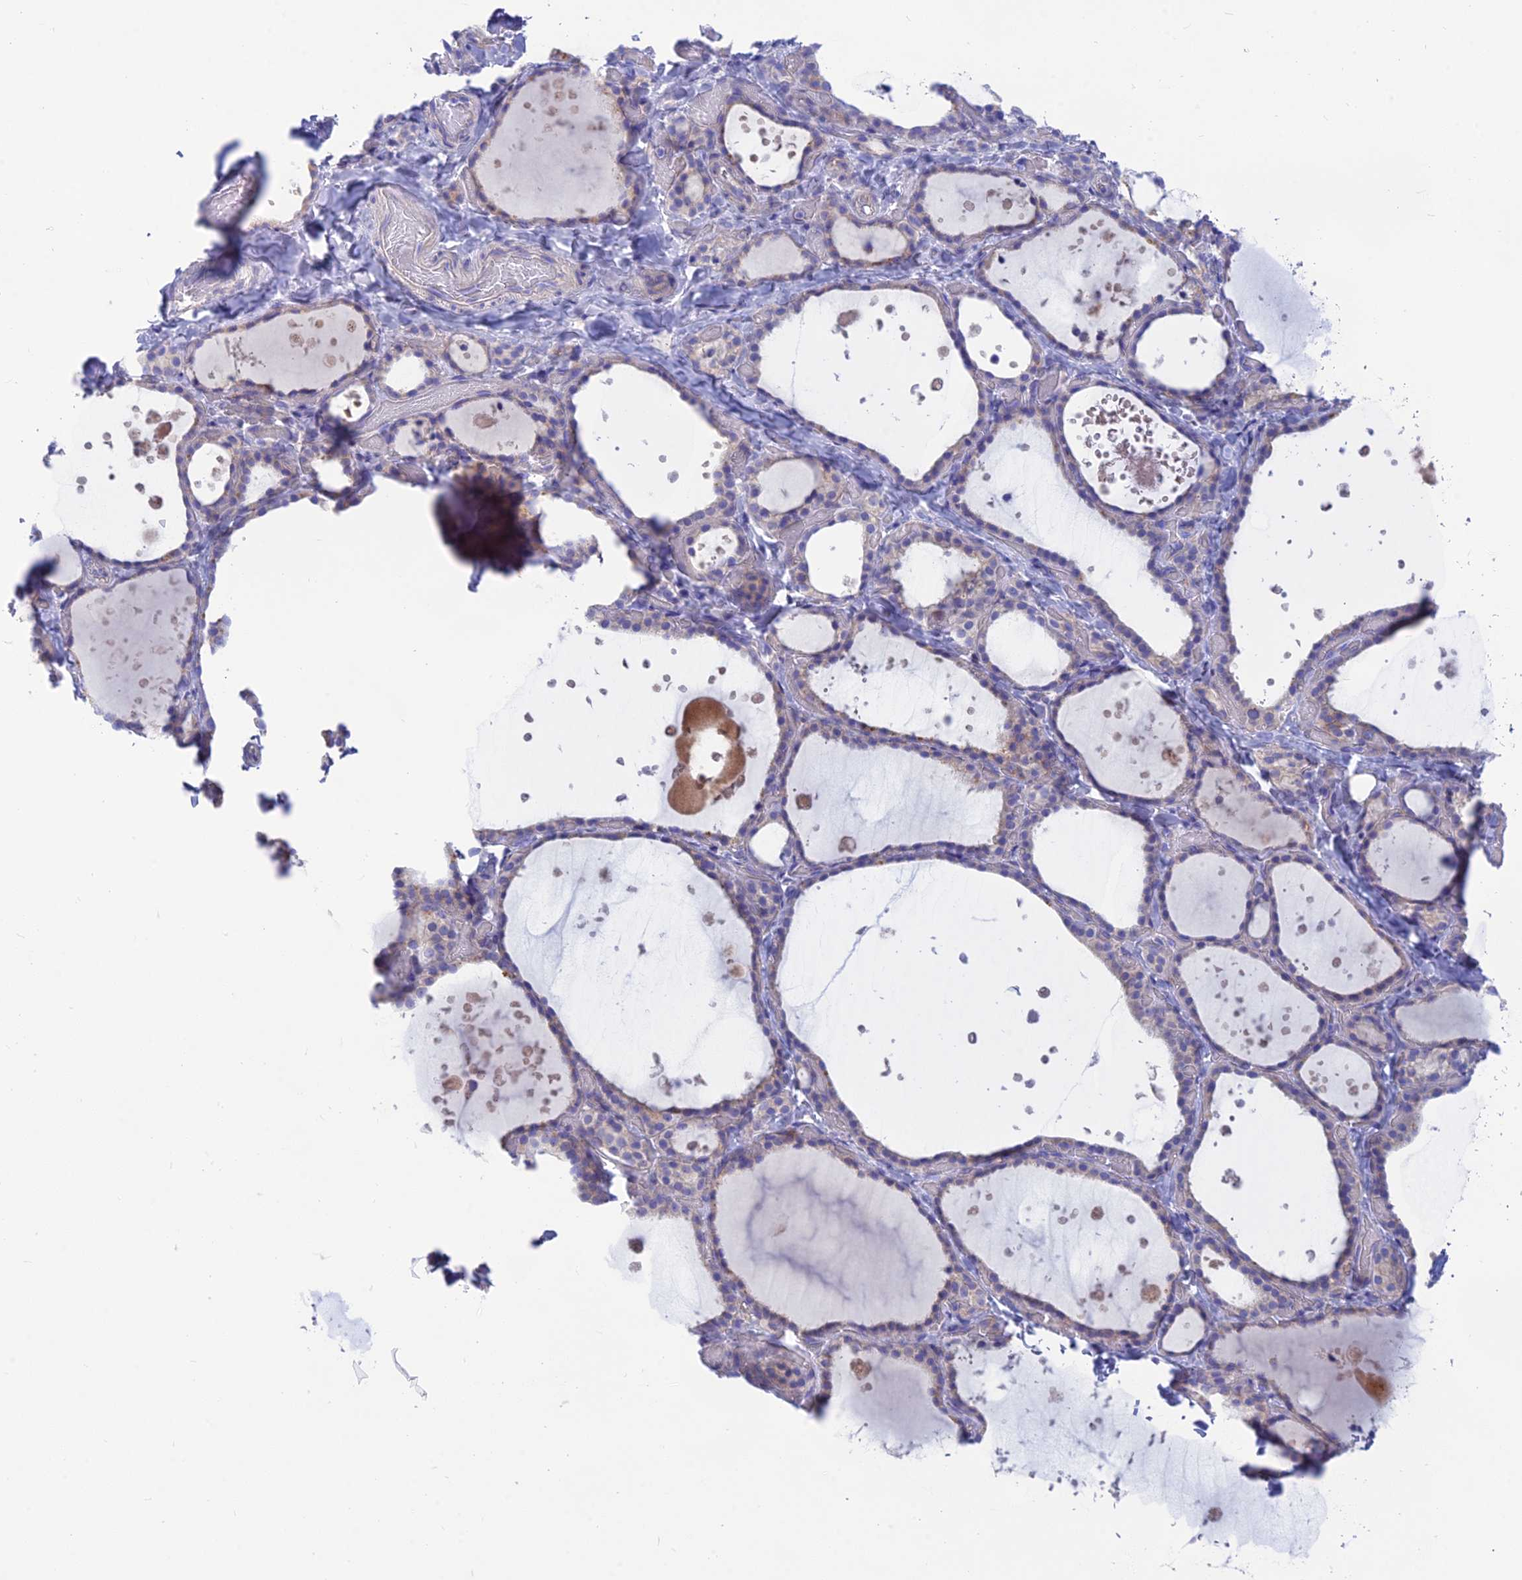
{"staining": {"intensity": "weak", "quantity": "<25%", "location": "cytoplasmic/membranous"}, "tissue": "thyroid gland", "cell_type": "Glandular cells", "image_type": "normal", "snomed": [{"axis": "morphology", "description": "Normal tissue, NOS"}, {"axis": "topography", "description": "Thyroid gland"}], "caption": "IHC image of unremarkable thyroid gland stained for a protein (brown), which shows no expression in glandular cells.", "gene": "TMEM30B", "patient": {"sex": "female", "age": 44}}